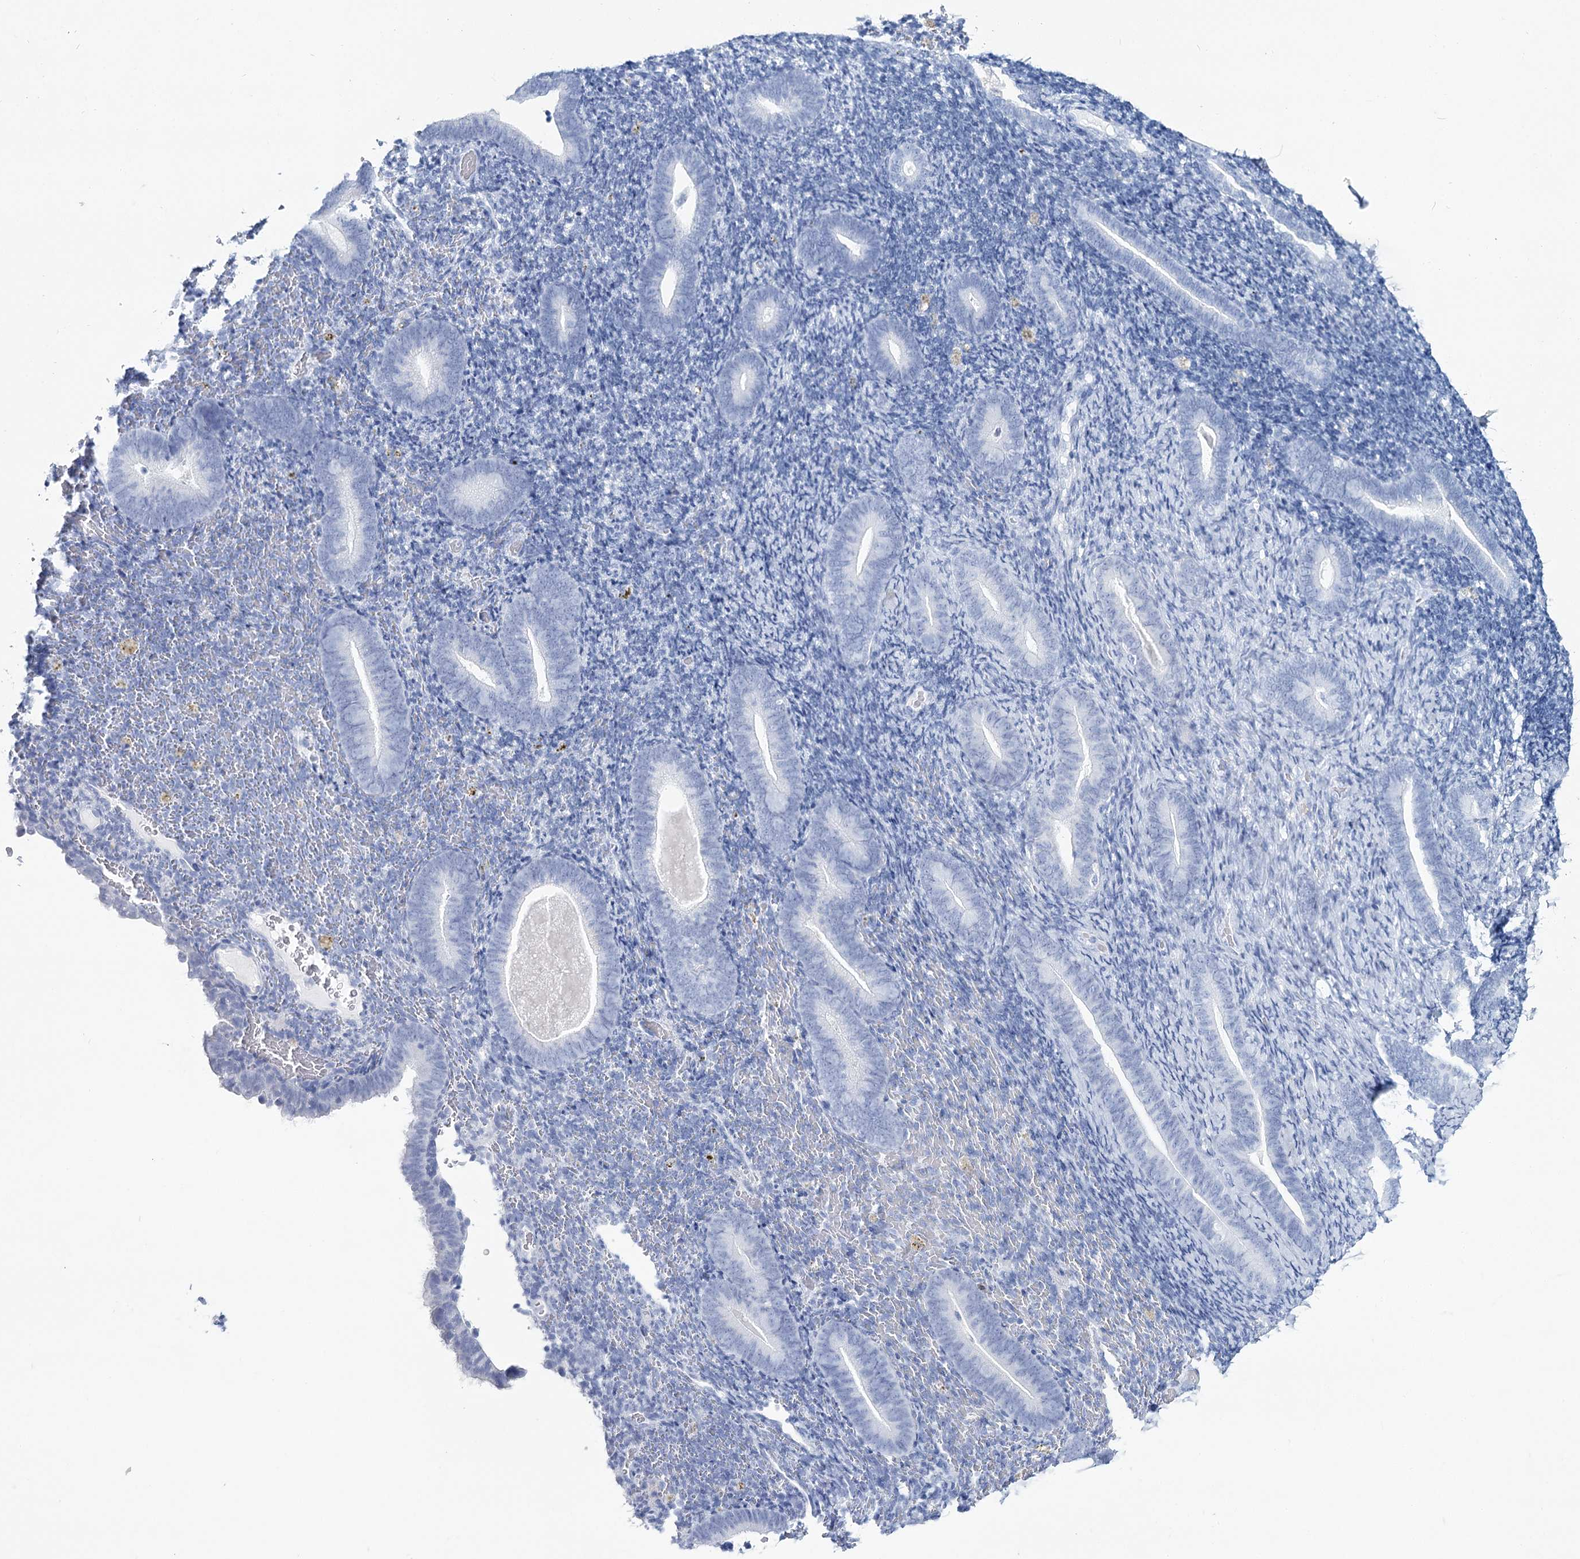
{"staining": {"intensity": "negative", "quantity": "none", "location": "none"}, "tissue": "endometrium", "cell_type": "Cells in endometrial stroma", "image_type": "normal", "snomed": [{"axis": "morphology", "description": "Normal tissue, NOS"}, {"axis": "topography", "description": "Endometrium"}], "caption": "This is a image of immunohistochemistry (IHC) staining of benign endometrium, which shows no positivity in cells in endometrial stroma. Brightfield microscopy of immunohistochemistry (IHC) stained with DAB (3,3'-diaminobenzidine) (brown) and hematoxylin (blue), captured at high magnification.", "gene": "RNF186", "patient": {"sex": "female", "age": 51}}